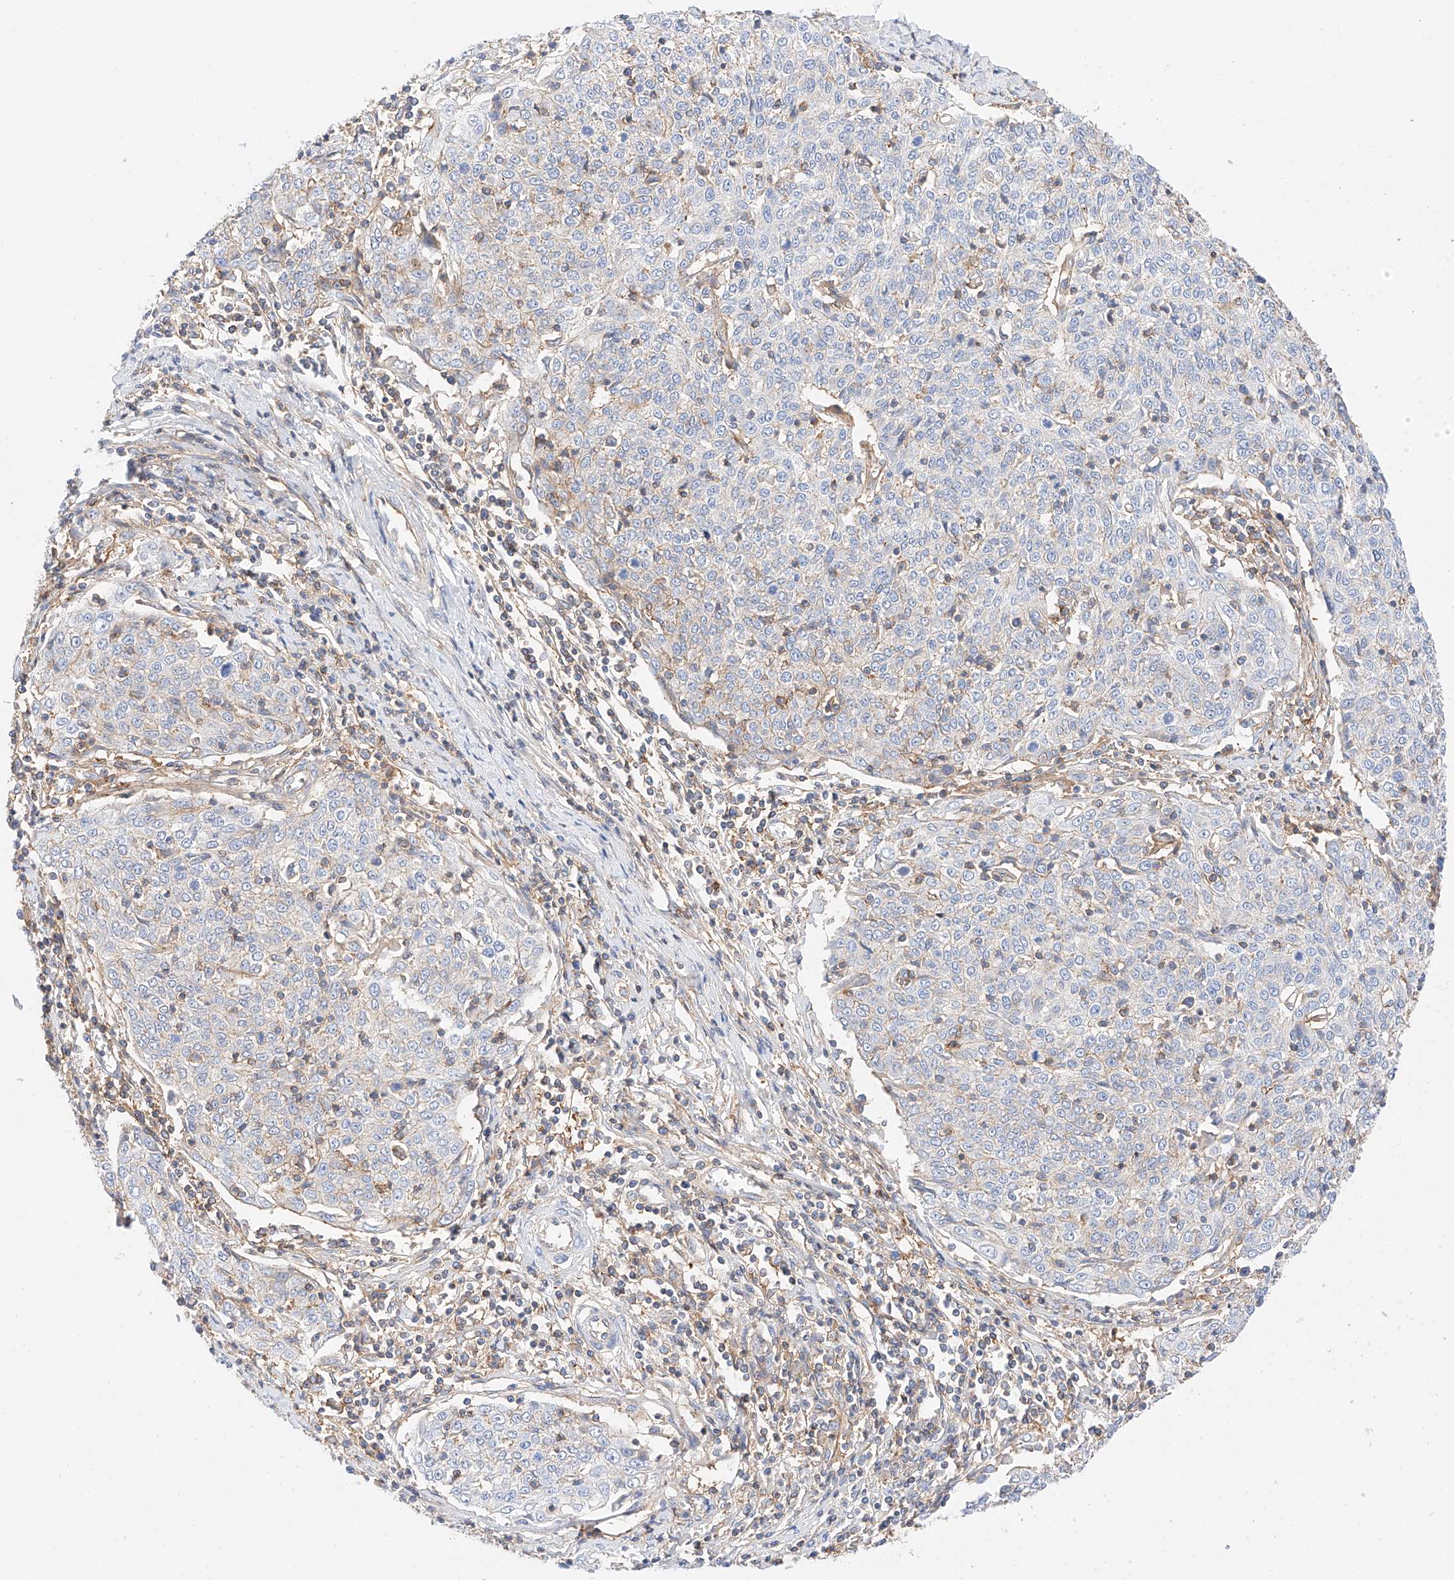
{"staining": {"intensity": "negative", "quantity": "none", "location": "none"}, "tissue": "cervical cancer", "cell_type": "Tumor cells", "image_type": "cancer", "snomed": [{"axis": "morphology", "description": "Squamous cell carcinoma, NOS"}, {"axis": "topography", "description": "Cervix"}], "caption": "DAB (3,3'-diaminobenzidine) immunohistochemical staining of cervical cancer (squamous cell carcinoma) displays no significant staining in tumor cells. (Stains: DAB immunohistochemistry (IHC) with hematoxylin counter stain, Microscopy: brightfield microscopy at high magnification).", "gene": "HAUS4", "patient": {"sex": "female", "age": 48}}